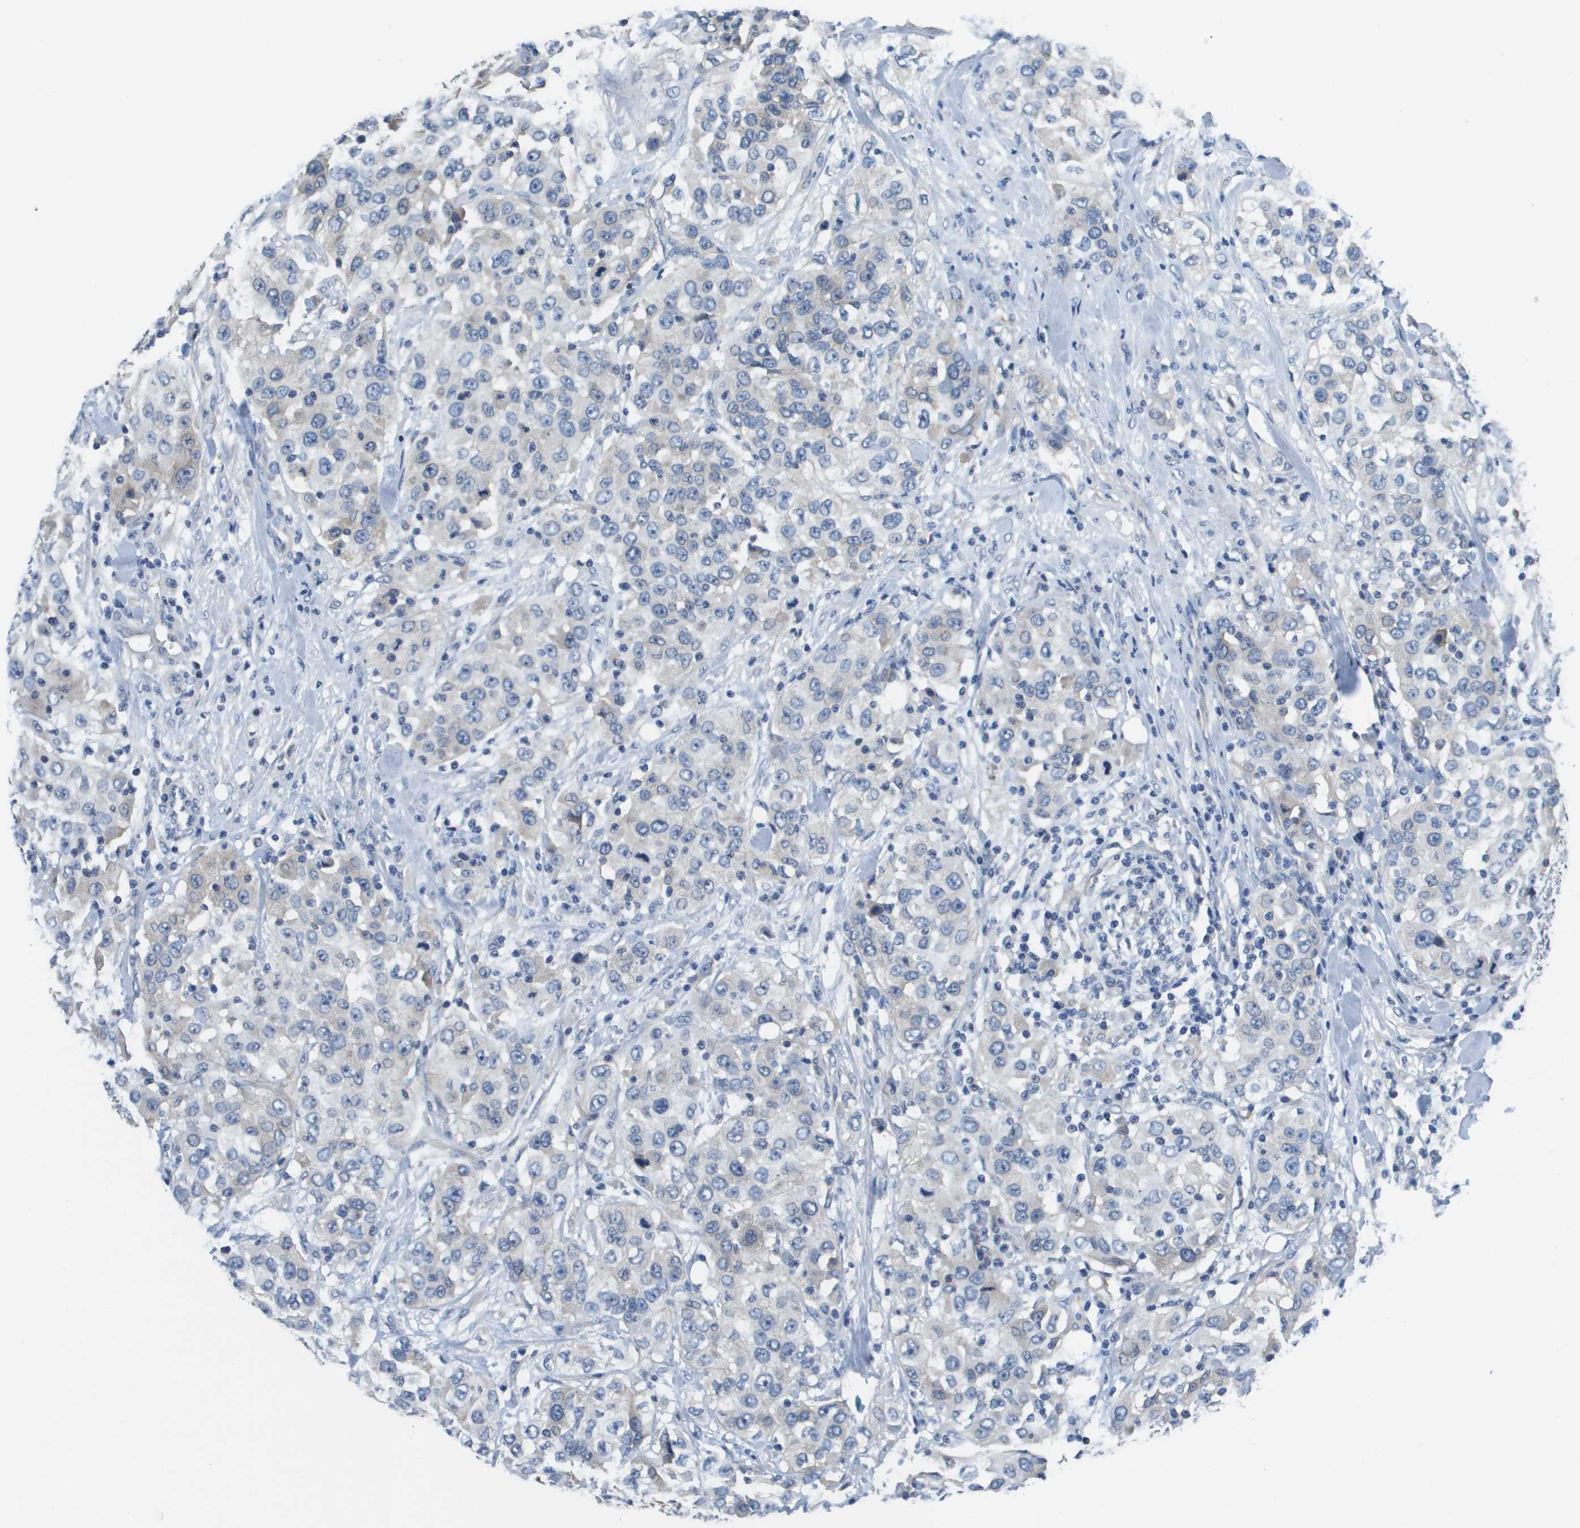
{"staining": {"intensity": "negative", "quantity": "none", "location": "none"}, "tissue": "urothelial cancer", "cell_type": "Tumor cells", "image_type": "cancer", "snomed": [{"axis": "morphology", "description": "Urothelial carcinoma, High grade"}, {"axis": "topography", "description": "Urinary bladder"}], "caption": "High magnification brightfield microscopy of high-grade urothelial carcinoma stained with DAB (3,3'-diaminobenzidine) (brown) and counterstained with hematoxylin (blue): tumor cells show no significant positivity.", "gene": "NCS1", "patient": {"sex": "female", "age": 80}}